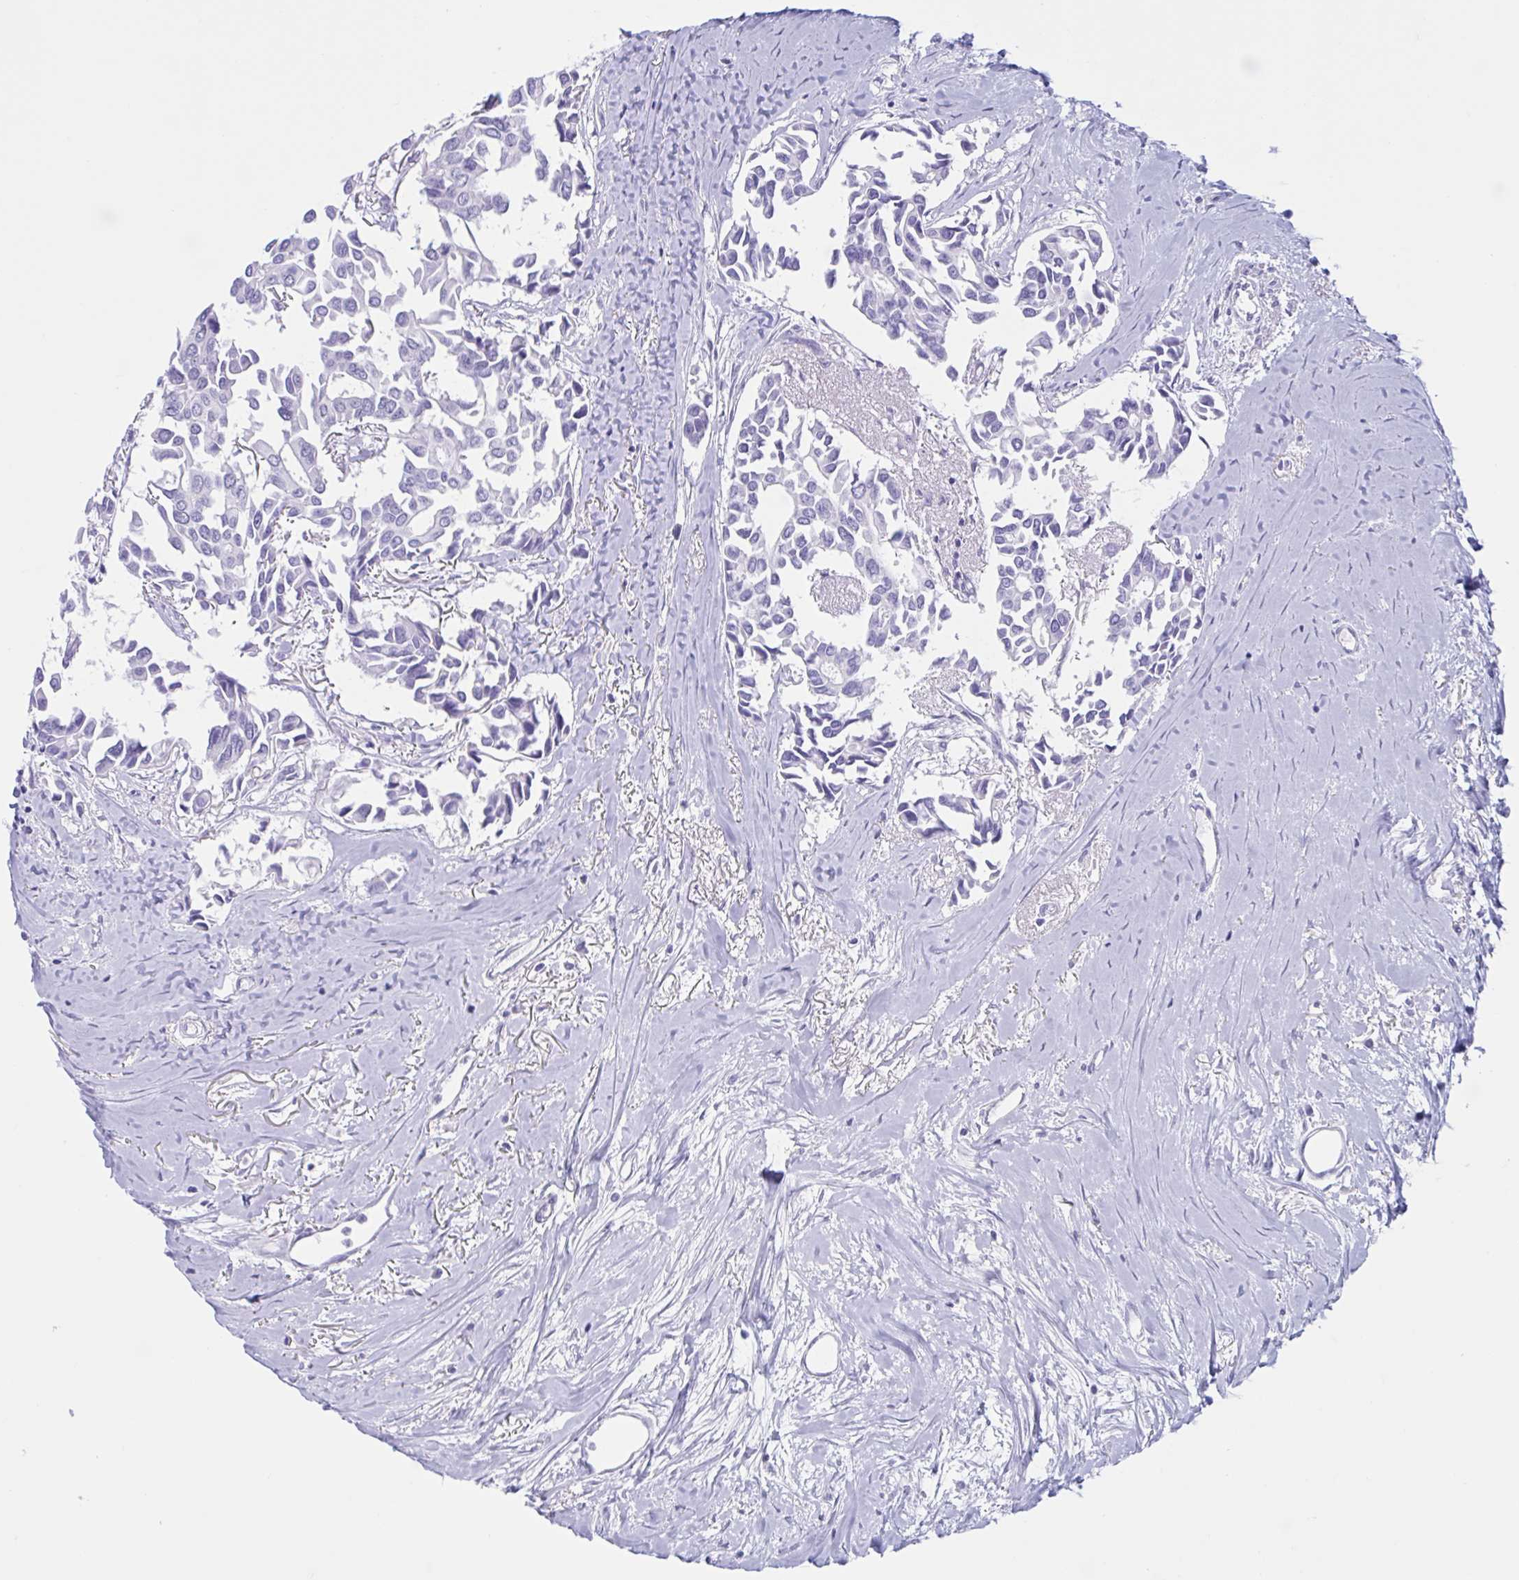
{"staining": {"intensity": "negative", "quantity": "none", "location": "none"}, "tissue": "breast cancer", "cell_type": "Tumor cells", "image_type": "cancer", "snomed": [{"axis": "morphology", "description": "Duct carcinoma"}, {"axis": "topography", "description": "Breast"}], "caption": "The immunohistochemistry (IHC) micrograph has no significant positivity in tumor cells of breast cancer tissue.", "gene": "TMEM35A", "patient": {"sex": "female", "age": 54}}